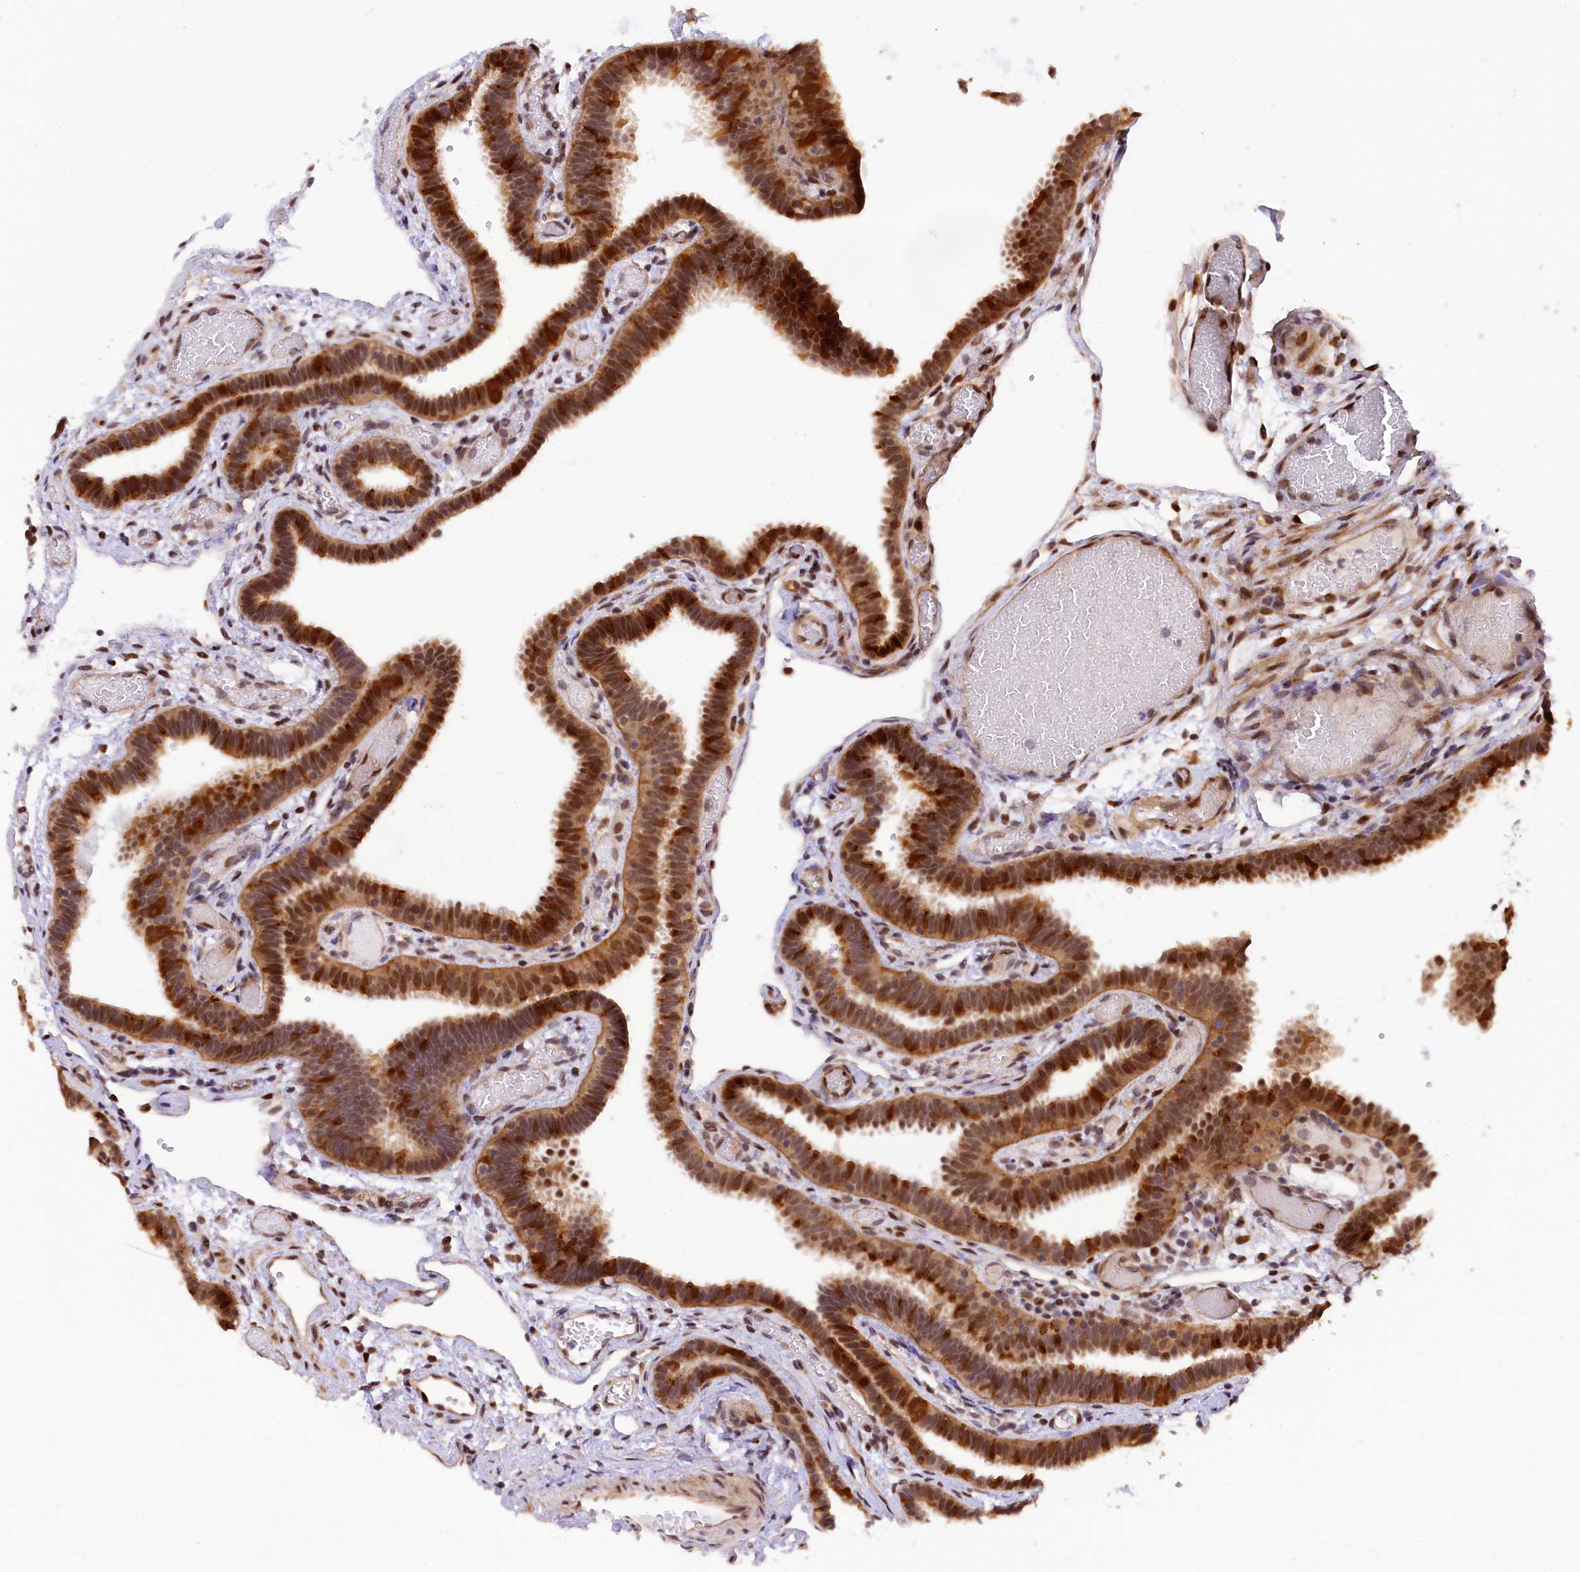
{"staining": {"intensity": "strong", "quantity": ">75%", "location": "cytoplasmic/membranous,nuclear"}, "tissue": "fallopian tube", "cell_type": "Glandular cells", "image_type": "normal", "snomed": [{"axis": "morphology", "description": "Normal tissue, NOS"}, {"axis": "topography", "description": "Fallopian tube"}], "caption": "Glandular cells exhibit strong cytoplasmic/membranous,nuclear positivity in approximately >75% of cells in unremarkable fallopian tube.", "gene": "SAMD4A", "patient": {"sex": "female", "age": 37}}